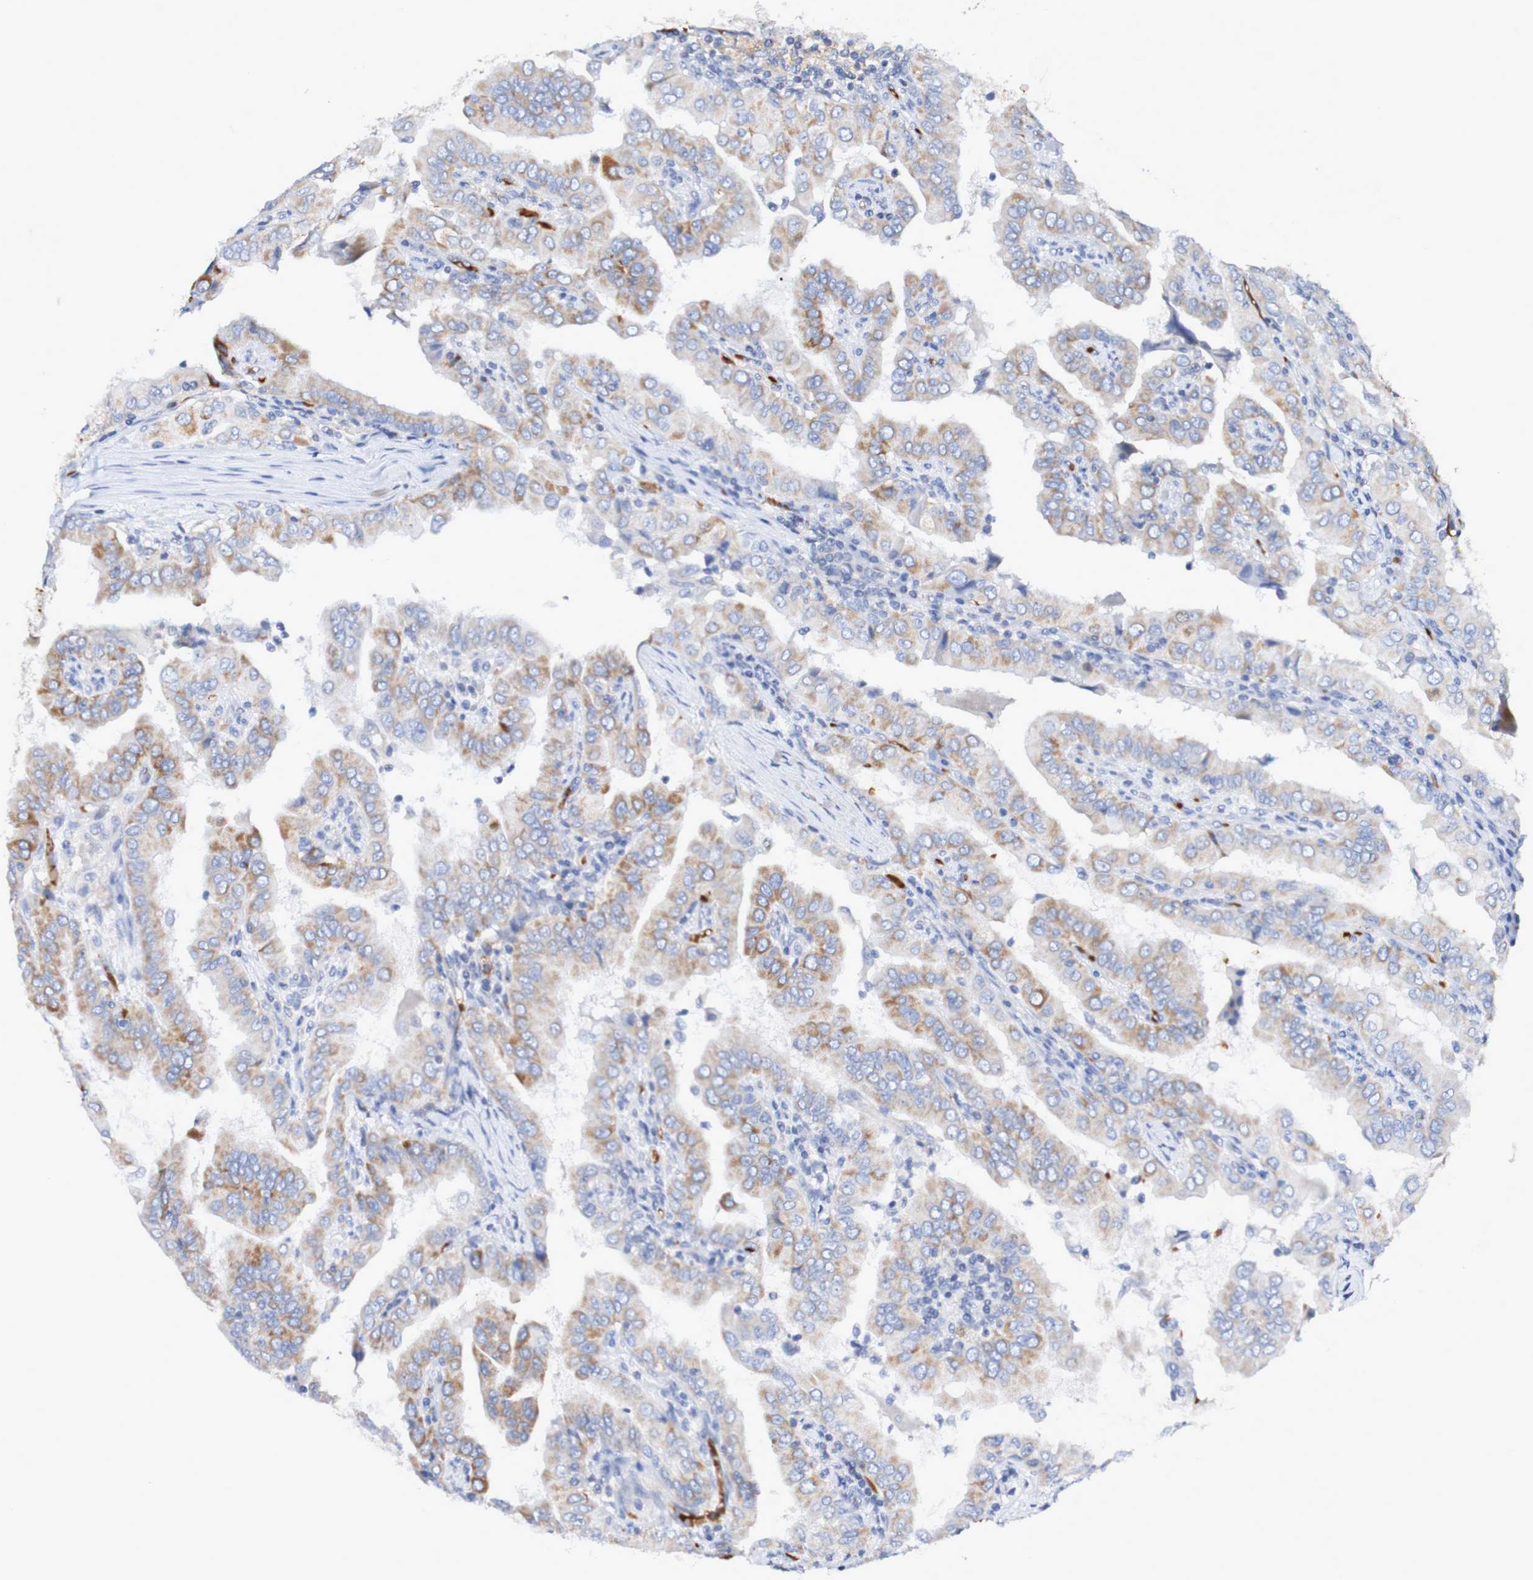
{"staining": {"intensity": "moderate", "quantity": "25%-75%", "location": "cytoplasmic/membranous"}, "tissue": "thyroid cancer", "cell_type": "Tumor cells", "image_type": "cancer", "snomed": [{"axis": "morphology", "description": "Papillary adenocarcinoma, NOS"}, {"axis": "topography", "description": "Thyroid gland"}], "caption": "Thyroid papillary adenocarcinoma was stained to show a protein in brown. There is medium levels of moderate cytoplasmic/membranous staining in about 25%-75% of tumor cells.", "gene": "WNT4", "patient": {"sex": "male", "age": 33}}